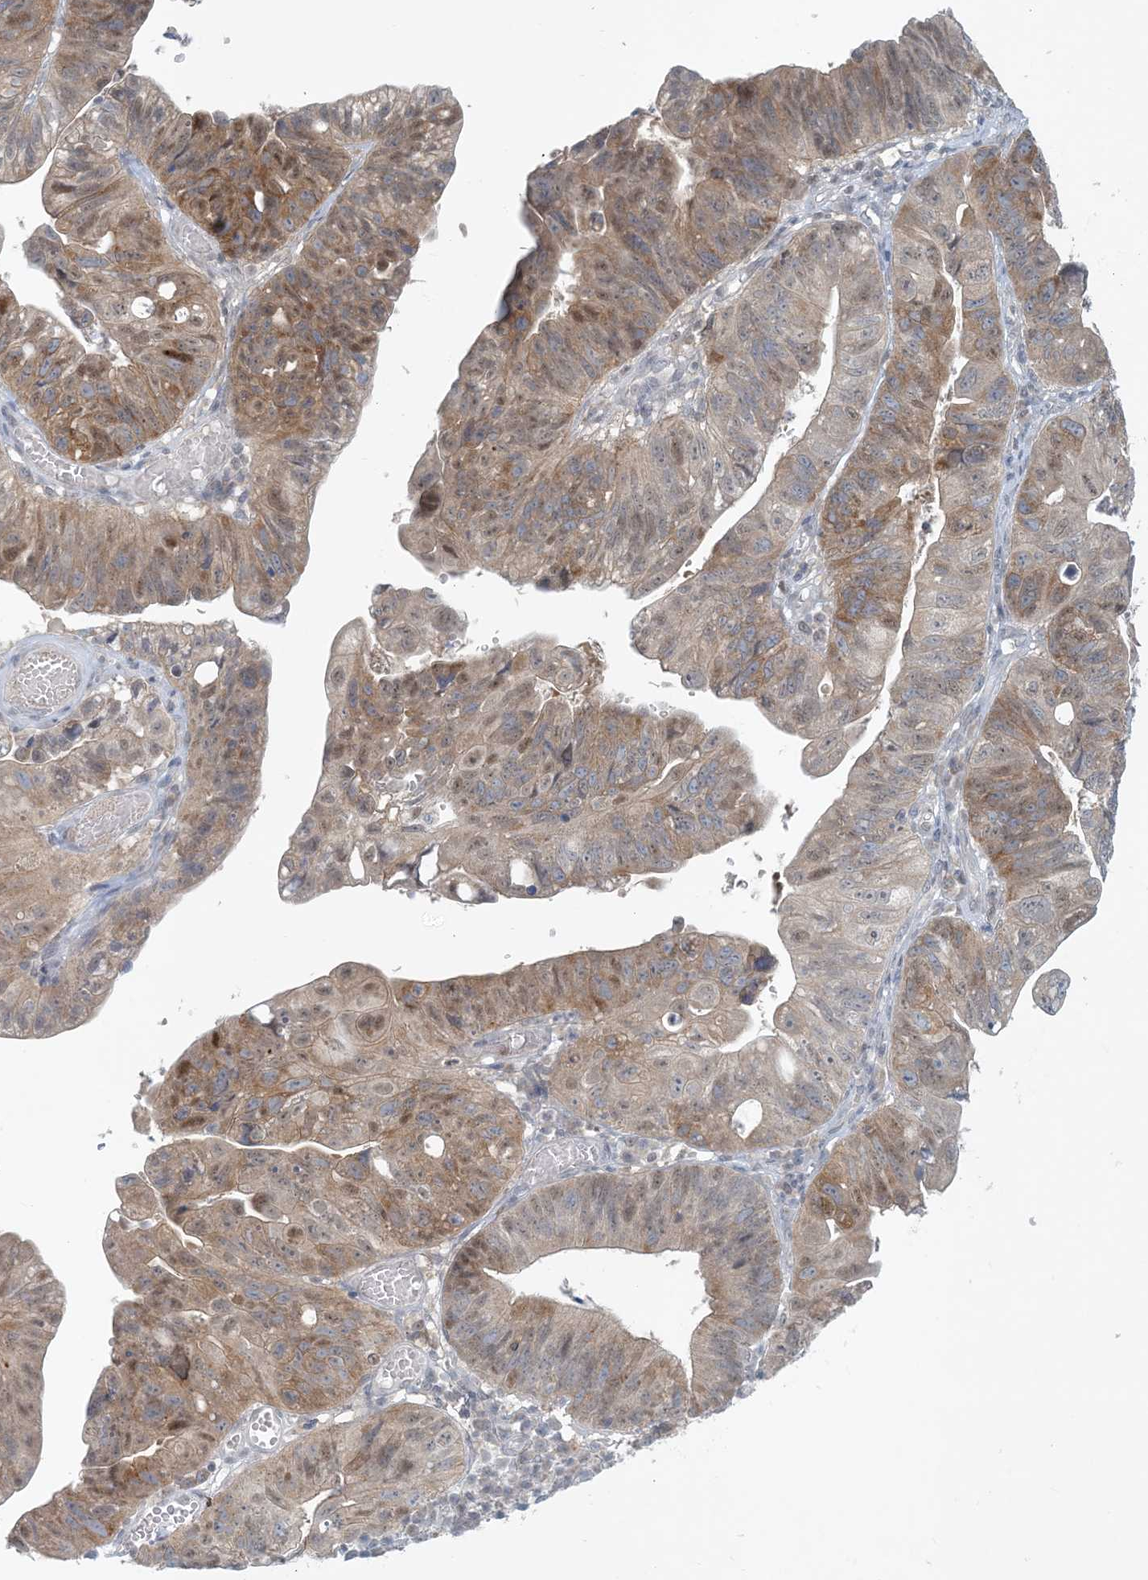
{"staining": {"intensity": "moderate", "quantity": ">75%", "location": "cytoplasmic/membranous,nuclear"}, "tissue": "stomach cancer", "cell_type": "Tumor cells", "image_type": "cancer", "snomed": [{"axis": "morphology", "description": "Adenocarcinoma, NOS"}, {"axis": "topography", "description": "Stomach"}], "caption": "Tumor cells demonstrate medium levels of moderate cytoplasmic/membranous and nuclear staining in about >75% of cells in human adenocarcinoma (stomach).", "gene": "OBI1", "patient": {"sex": "male", "age": 59}}